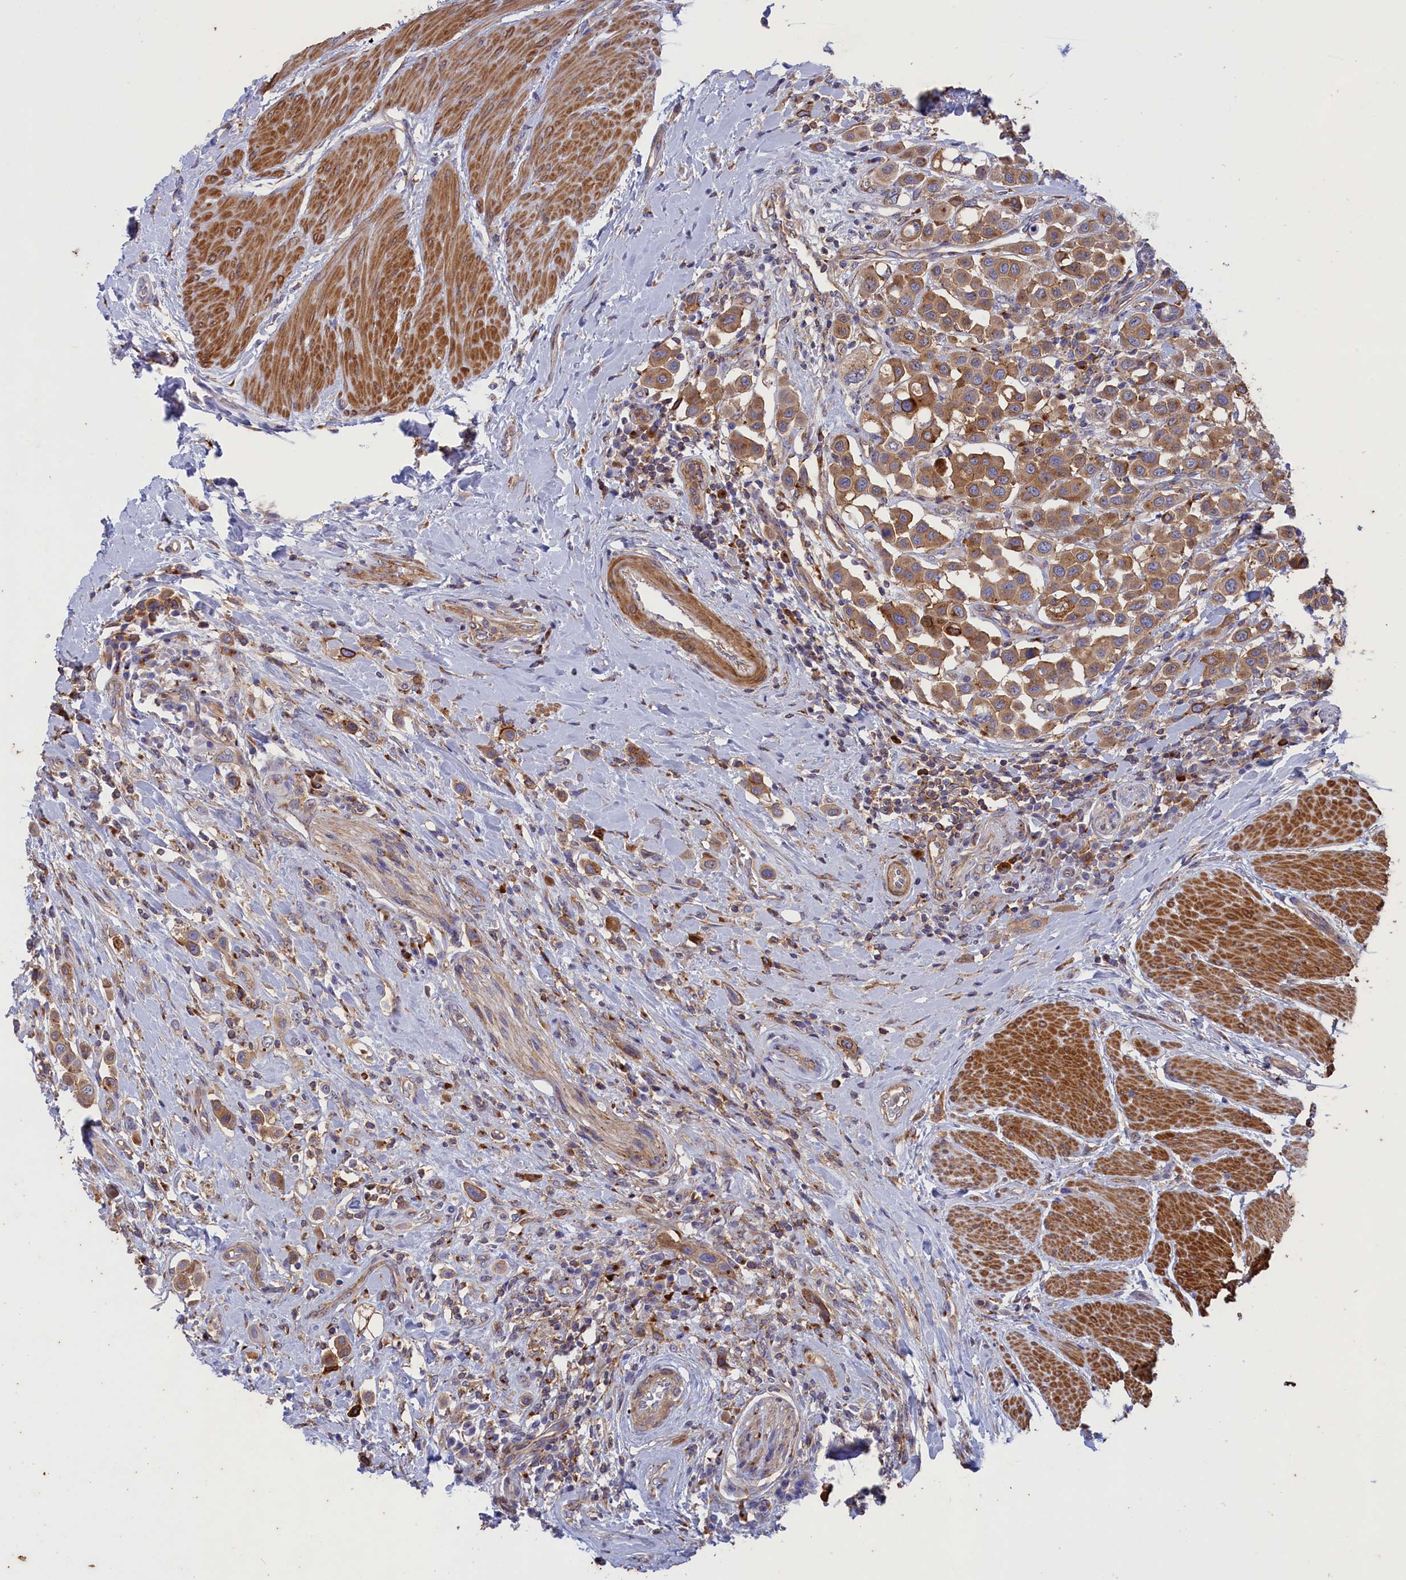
{"staining": {"intensity": "moderate", "quantity": ">75%", "location": "cytoplasmic/membranous"}, "tissue": "urothelial cancer", "cell_type": "Tumor cells", "image_type": "cancer", "snomed": [{"axis": "morphology", "description": "Urothelial carcinoma, High grade"}, {"axis": "topography", "description": "Urinary bladder"}], "caption": "Protein expression analysis of human high-grade urothelial carcinoma reveals moderate cytoplasmic/membranous expression in about >75% of tumor cells.", "gene": "SCAMP4", "patient": {"sex": "male", "age": 50}}